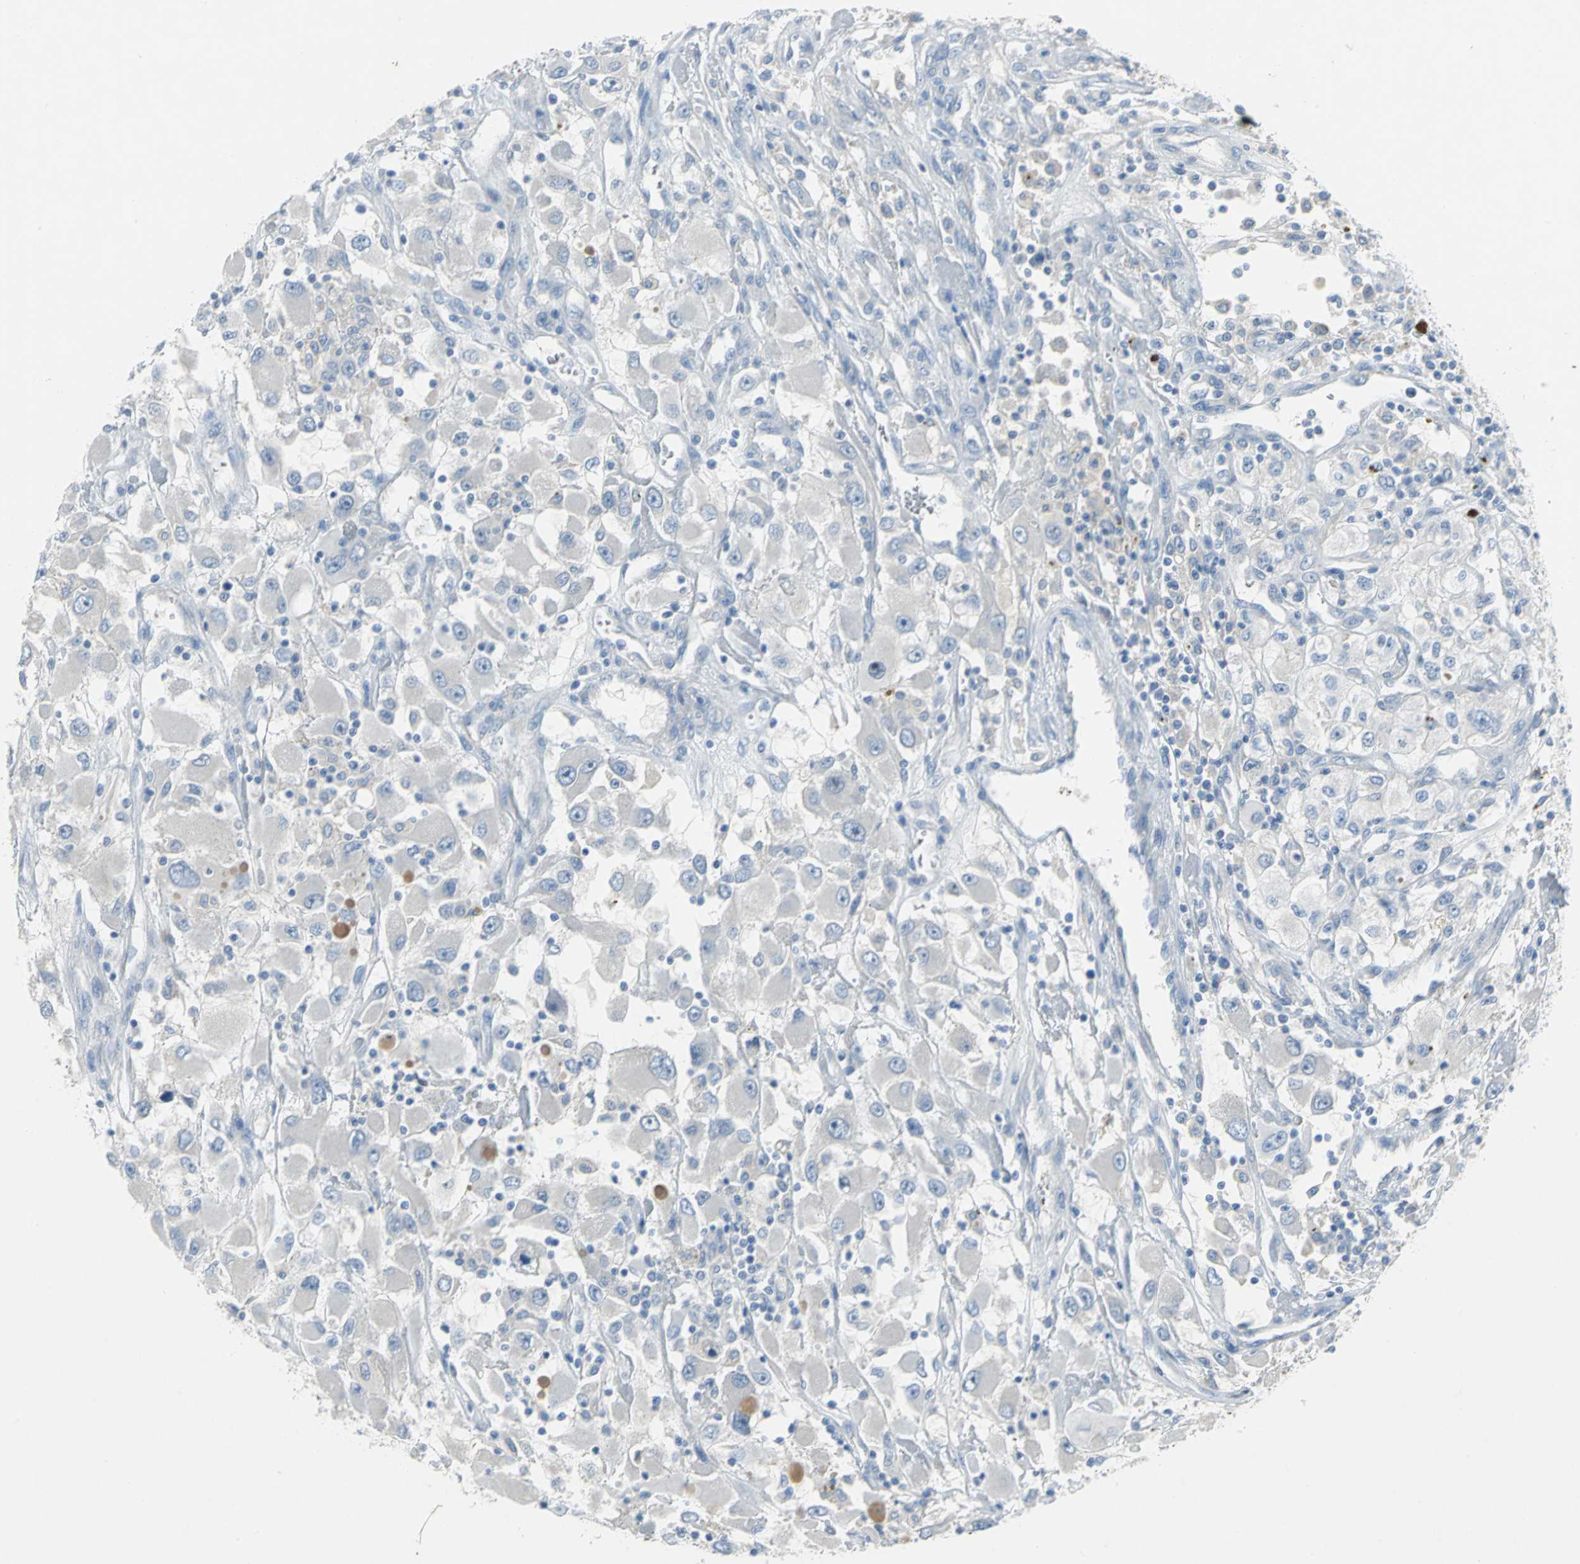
{"staining": {"intensity": "negative", "quantity": "none", "location": "none"}, "tissue": "renal cancer", "cell_type": "Tumor cells", "image_type": "cancer", "snomed": [{"axis": "morphology", "description": "Adenocarcinoma, NOS"}, {"axis": "topography", "description": "Kidney"}], "caption": "IHC of human adenocarcinoma (renal) demonstrates no positivity in tumor cells.", "gene": "PTGDS", "patient": {"sex": "female", "age": 52}}